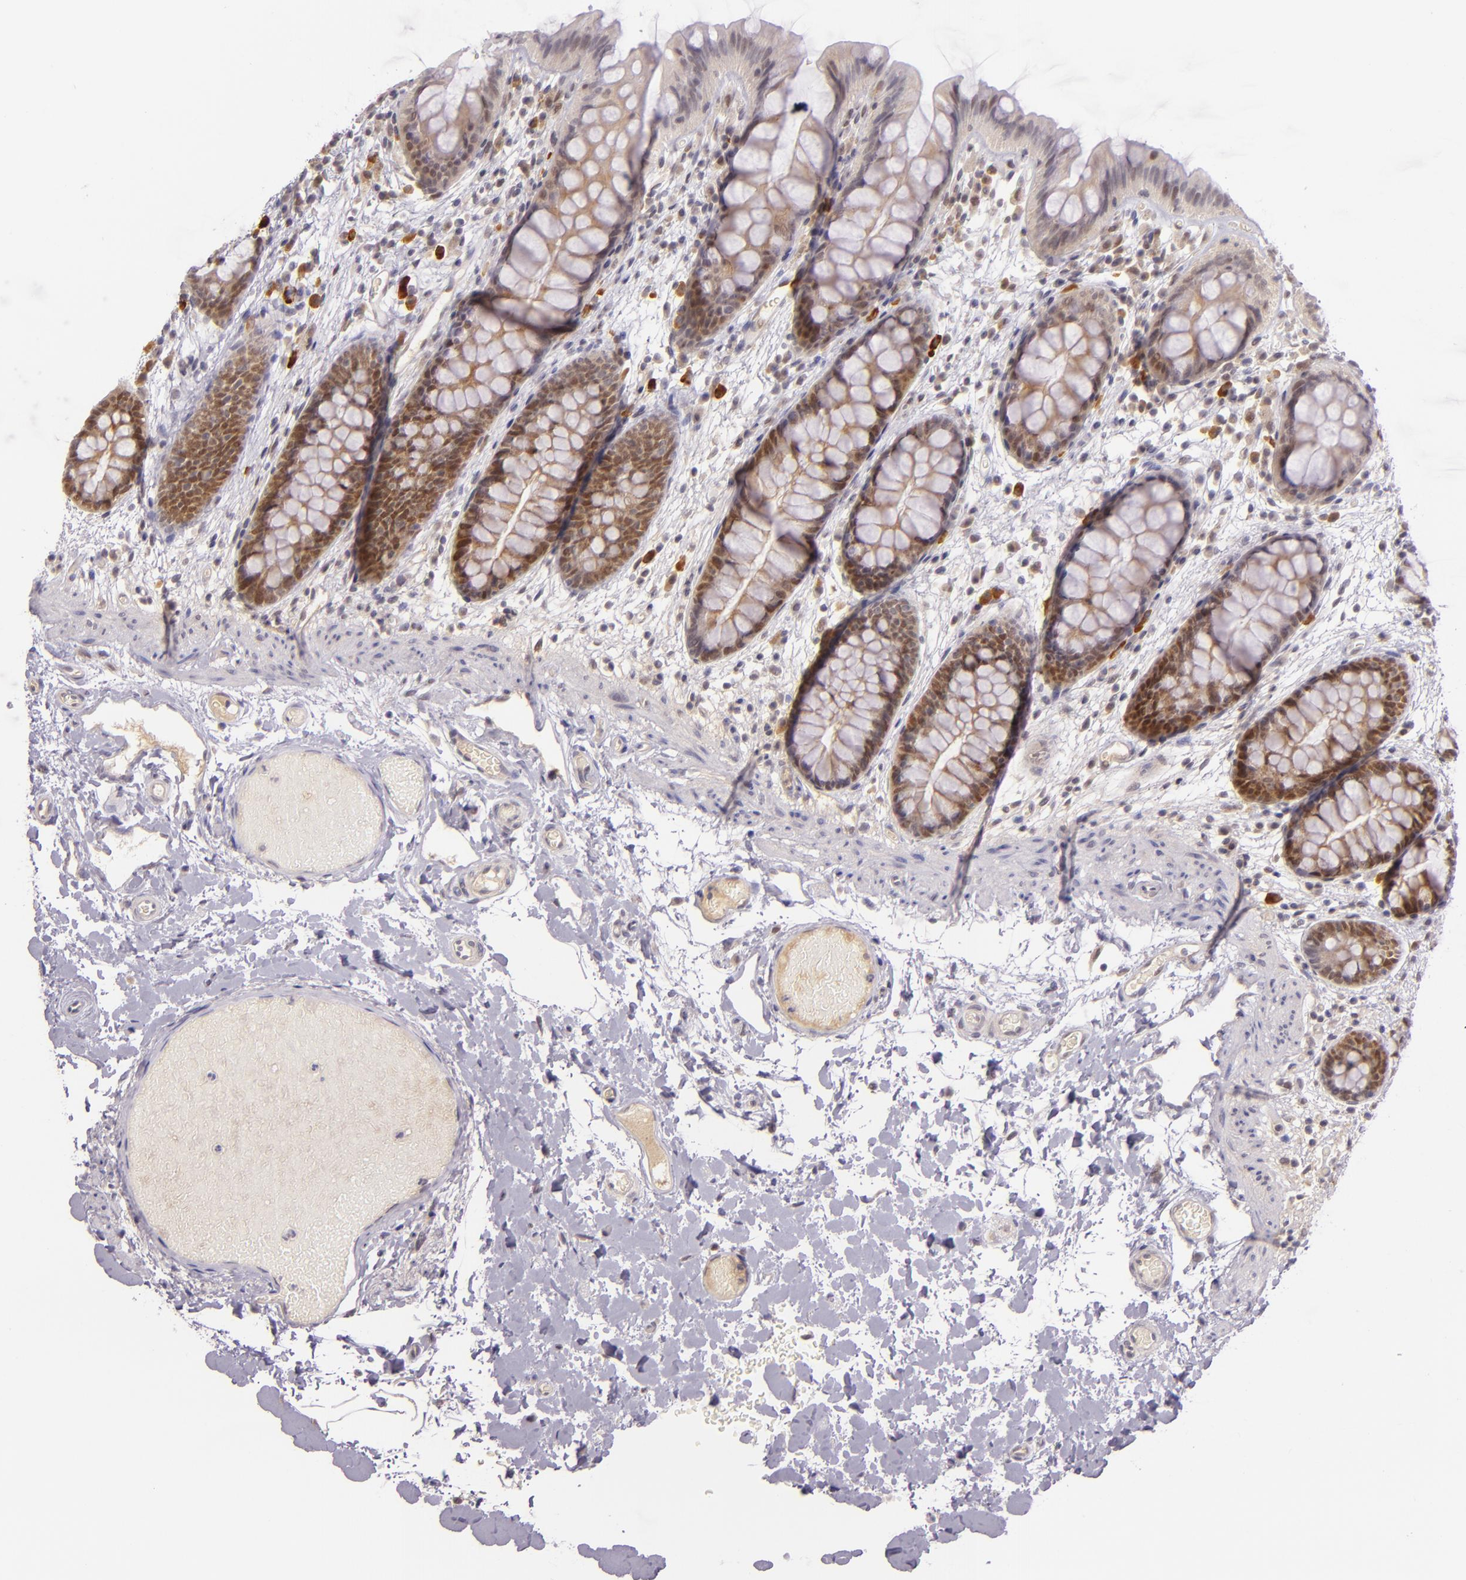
{"staining": {"intensity": "moderate", "quantity": ">75%", "location": "cytoplasmic/membranous,nuclear"}, "tissue": "colon", "cell_type": "Endothelial cells", "image_type": "normal", "snomed": [{"axis": "morphology", "description": "Normal tissue, NOS"}, {"axis": "topography", "description": "Smooth muscle"}, {"axis": "topography", "description": "Colon"}], "caption": "A brown stain labels moderate cytoplasmic/membranous,nuclear expression of a protein in endothelial cells of unremarkable human colon. (Stains: DAB (3,3'-diaminobenzidine) in brown, nuclei in blue, Microscopy: brightfield microscopy at high magnification).", "gene": "CSE1L", "patient": {"sex": "male", "age": 67}}